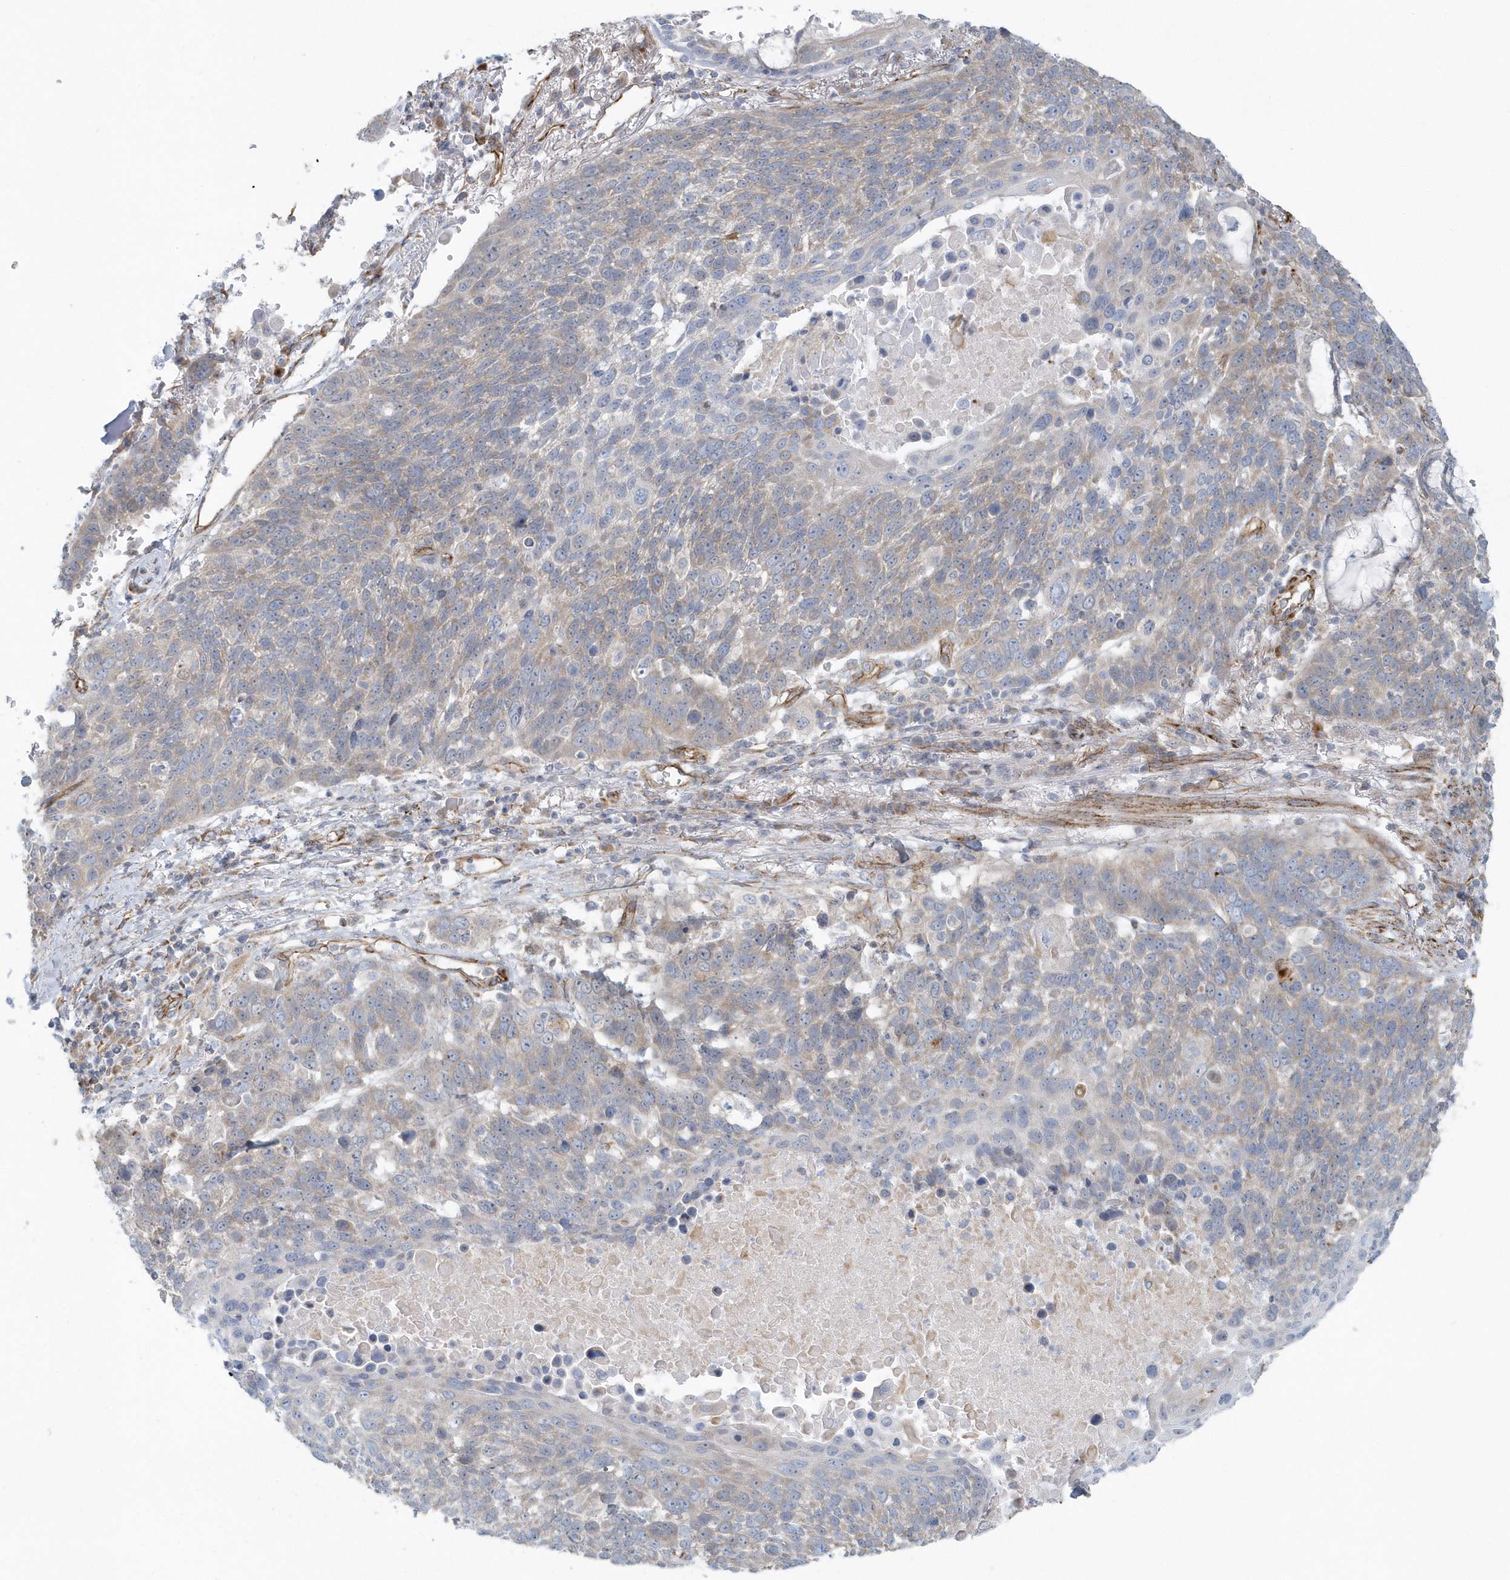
{"staining": {"intensity": "weak", "quantity": "25%-75%", "location": "cytoplasmic/membranous"}, "tissue": "lung cancer", "cell_type": "Tumor cells", "image_type": "cancer", "snomed": [{"axis": "morphology", "description": "Squamous cell carcinoma, NOS"}, {"axis": "topography", "description": "Lung"}], "caption": "Human lung cancer stained with a protein marker exhibits weak staining in tumor cells.", "gene": "GPR152", "patient": {"sex": "male", "age": 66}}